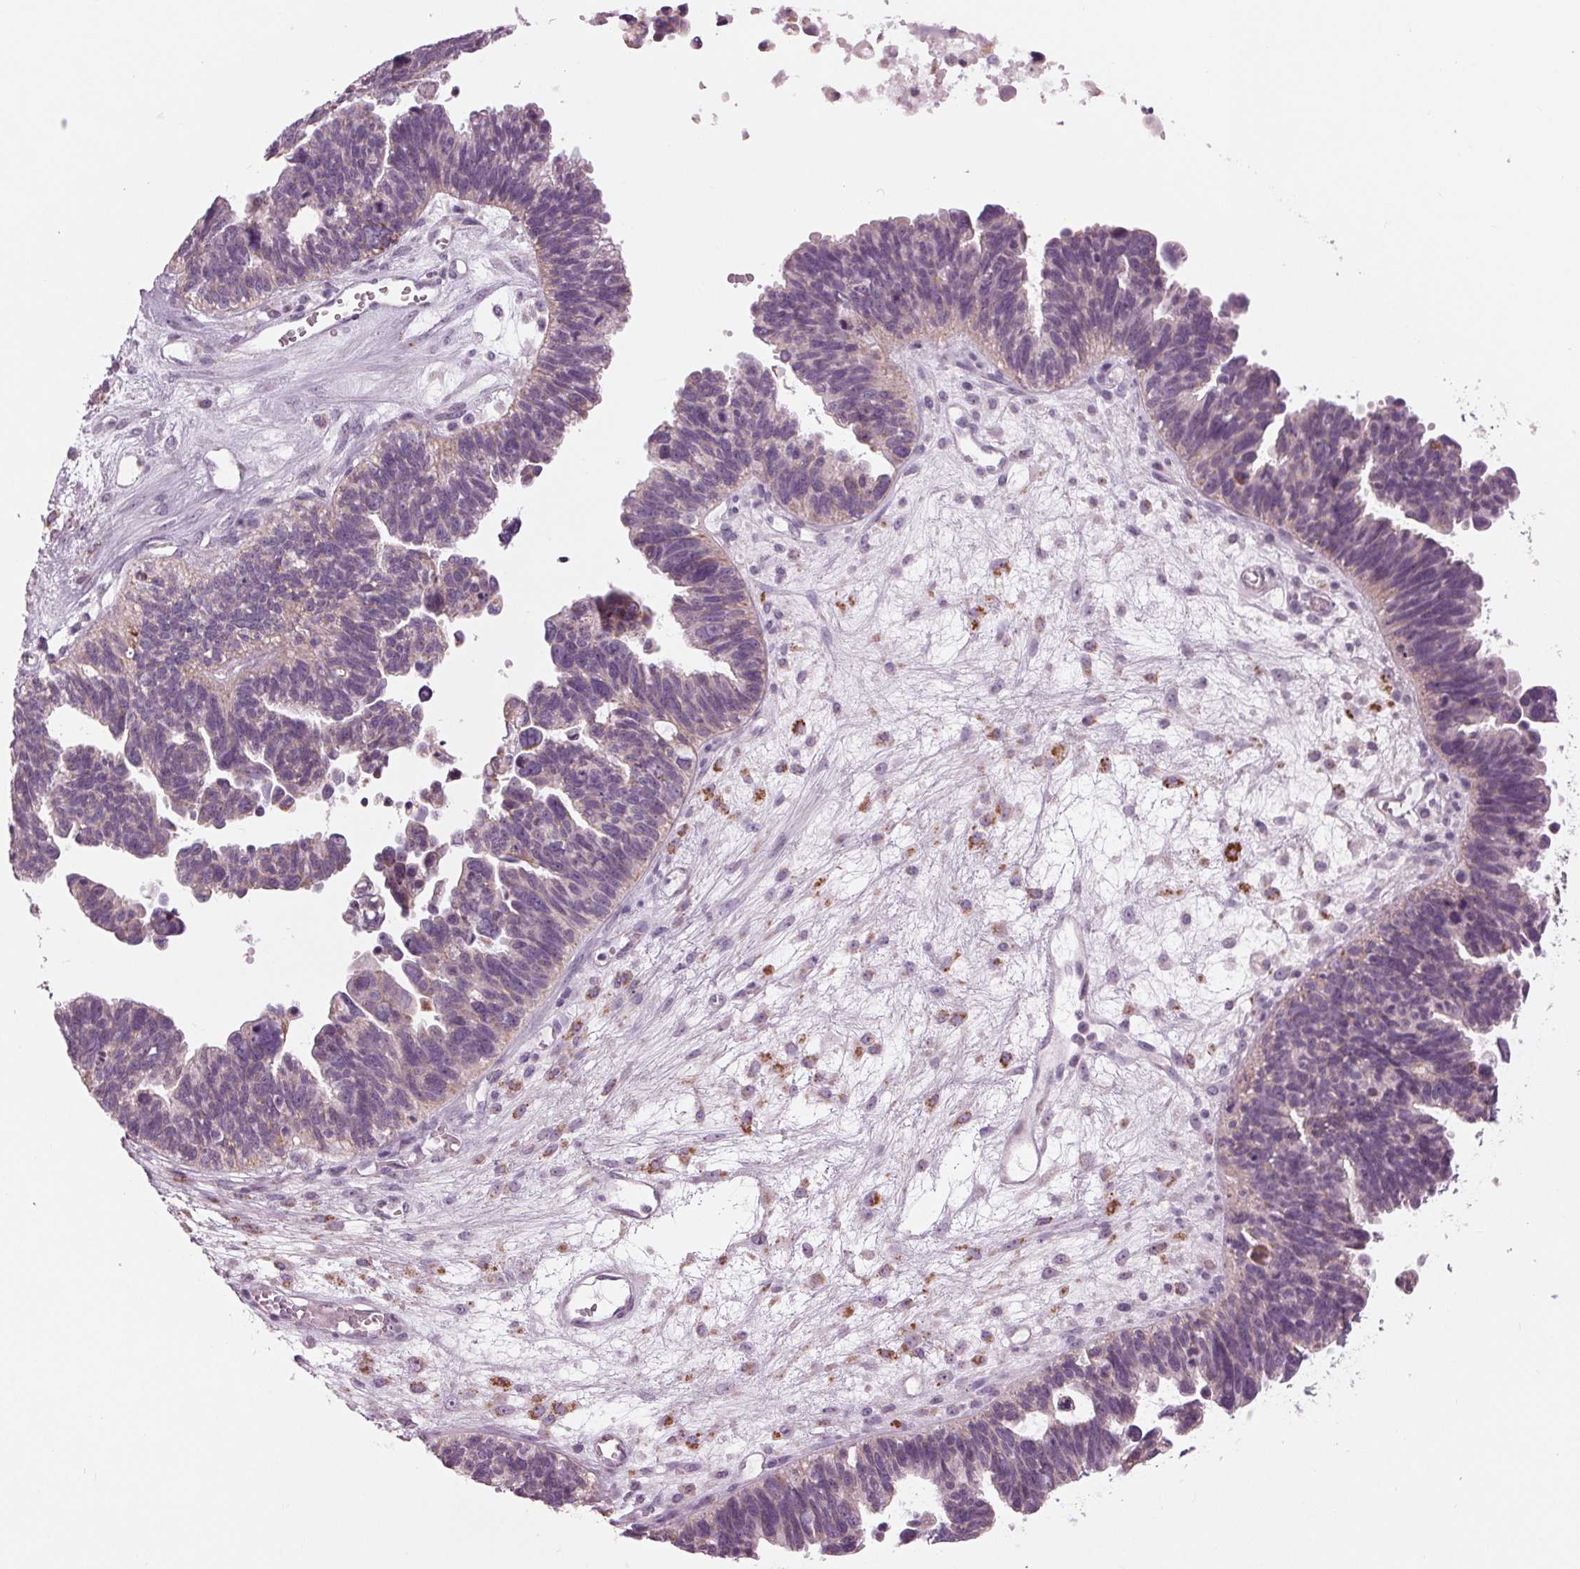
{"staining": {"intensity": "negative", "quantity": "none", "location": "none"}, "tissue": "ovarian cancer", "cell_type": "Tumor cells", "image_type": "cancer", "snomed": [{"axis": "morphology", "description": "Cystadenocarcinoma, serous, NOS"}, {"axis": "topography", "description": "Ovary"}], "caption": "This is an immunohistochemistry histopathology image of human ovarian serous cystadenocarcinoma. There is no expression in tumor cells.", "gene": "SAMD4A", "patient": {"sex": "female", "age": 60}}